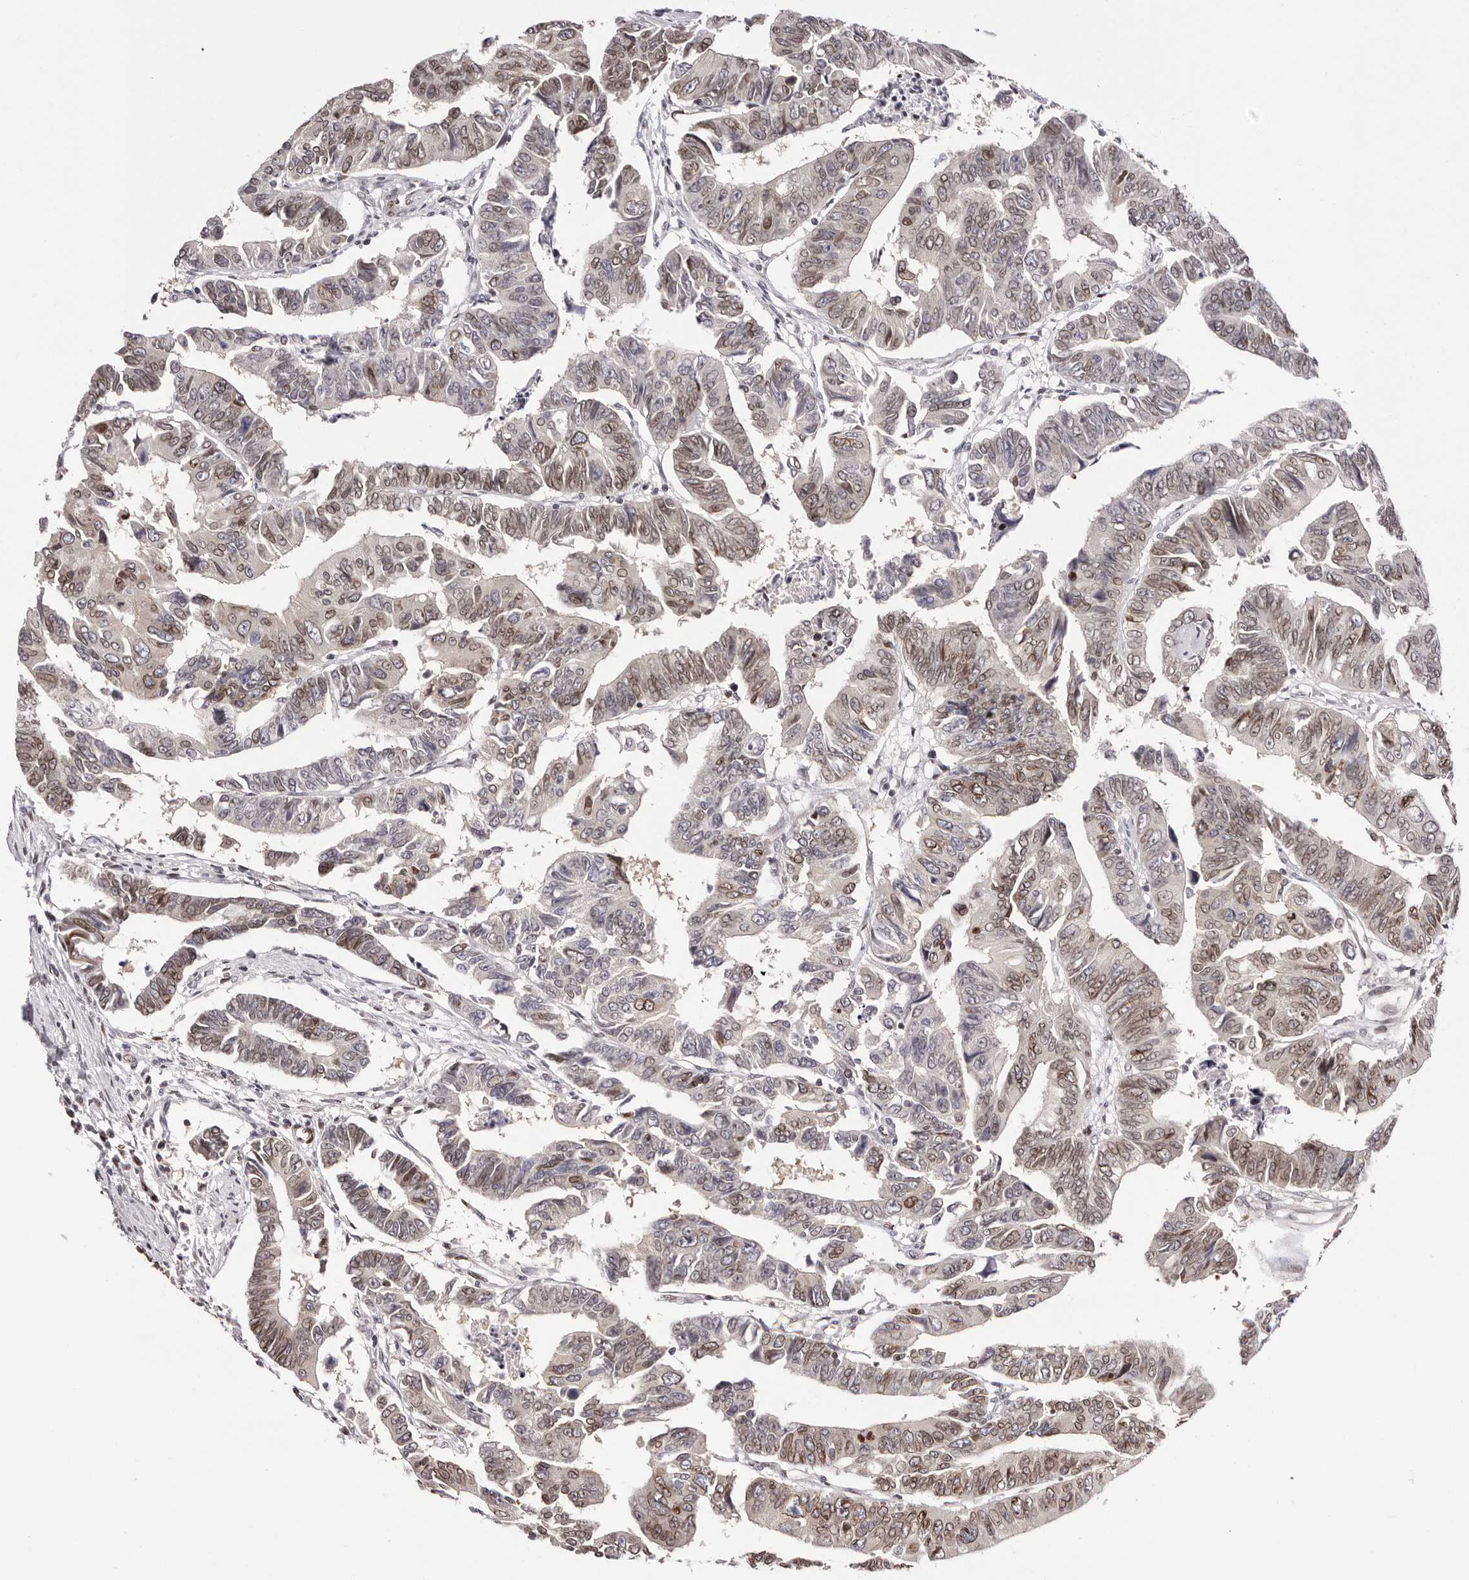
{"staining": {"intensity": "moderate", "quantity": ">75%", "location": "cytoplasmic/membranous,nuclear"}, "tissue": "colorectal cancer", "cell_type": "Tumor cells", "image_type": "cancer", "snomed": [{"axis": "morphology", "description": "Adenocarcinoma, NOS"}, {"axis": "topography", "description": "Rectum"}], "caption": "Immunohistochemical staining of adenocarcinoma (colorectal) demonstrates medium levels of moderate cytoplasmic/membranous and nuclear protein expression in approximately >75% of tumor cells.", "gene": "NUP153", "patient": {"sex": "female", "age": 65}}